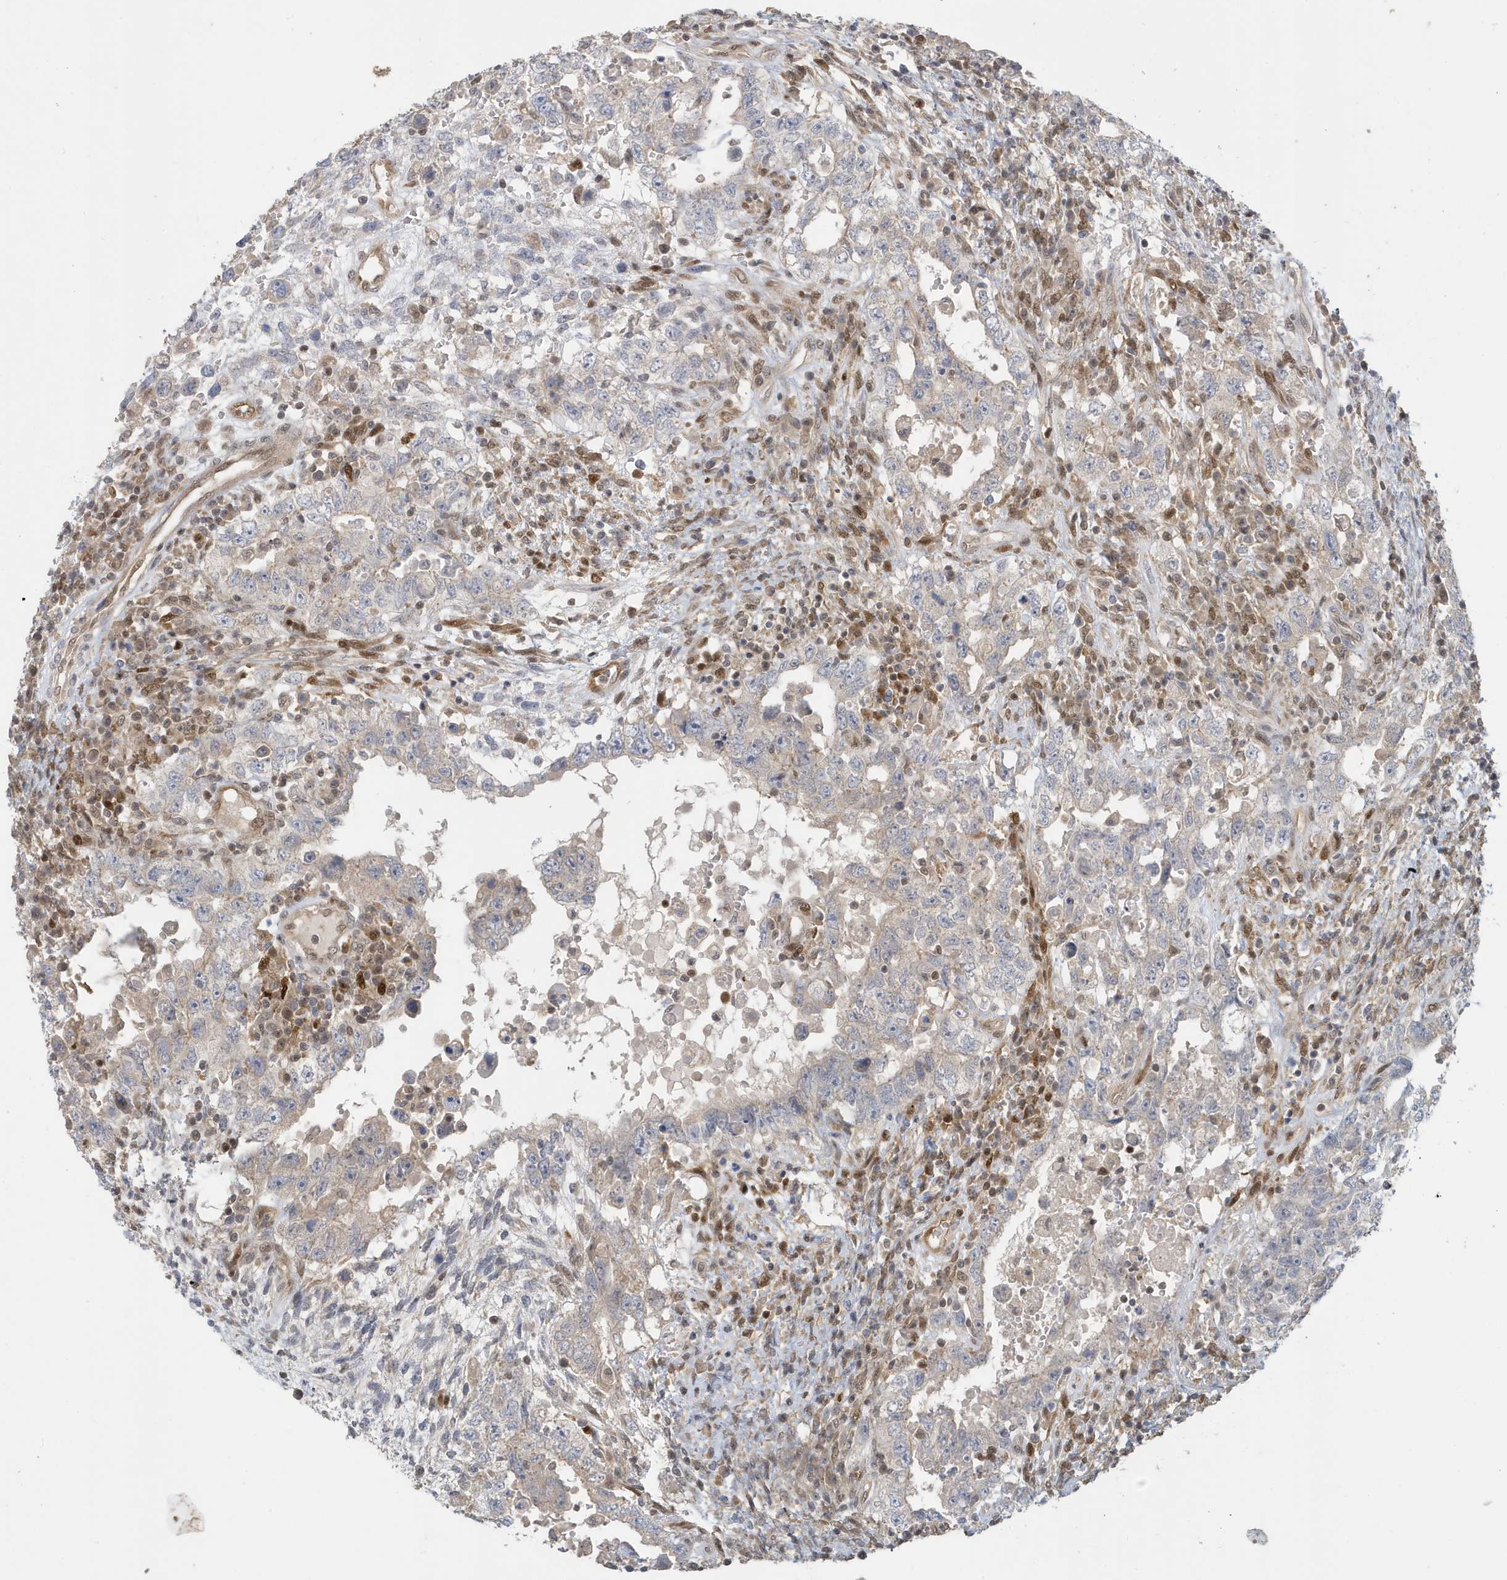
{"staining": {"intensity": "negative", "quantity": "none", "location": "none"}, "tissue": "testis cancer", "cell_type": "Tumor cells", "image_type": "cancer", "snomed": [{"axis": "morphology", "description": "Carcinoma, Embryonal, NOS"}, {"axis": "topography", "description": "Testis"}], "caption": "Immunohistochemistry micrograph of neoplastic tissue: embryonal carcinoma (testis) stained with DAB (3,3'-diaminobenzidine) reveals no significant protein staining in tumor cells. (DAB (3,3'-diaminobenzidine) immunohistochemistry visualized using brightfield microscopy, high magnification).", "gene": "NCOA7", "patient": {"sex": "male", "age": 26}}